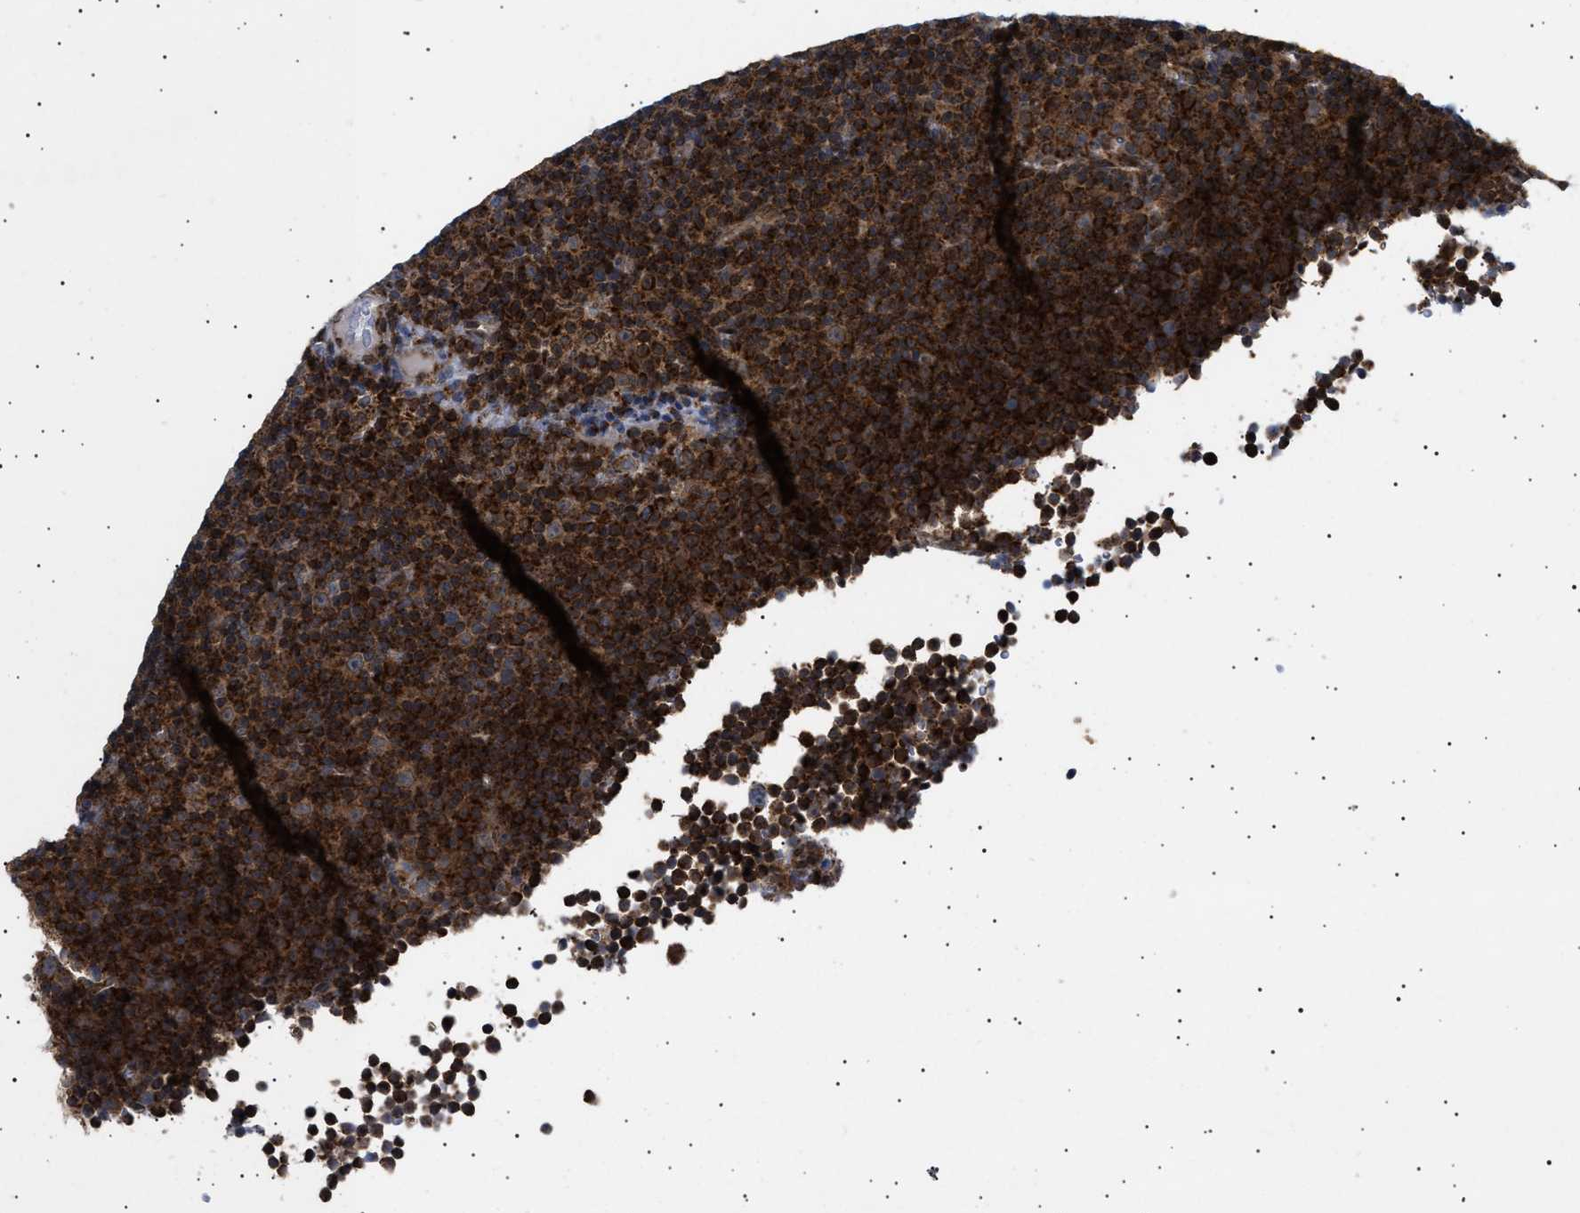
{"staining": {"intensity": "strong", "quantity": ">75%", "location": "cytoplasmic/membranous"}, "tissue": "lymphoma", "cell_type": "Tumor cells", "image_type": "cancer", "snomed": [{"axis": "morphology", "description": "Malignant lymphoma, non-Hodgkin's type, Low grade"}, {"axis": "topography", "description": "Lymph node"}], "caption": "Protein analysis of low-grade malignant lymphoma, non-Hodgkin's type tissue displays strong cytoplasmic/membranous staining in approximately >75% of tumor cells.", "gene": "SIRT5", "patient": {"sex": "female", "age": 67}}